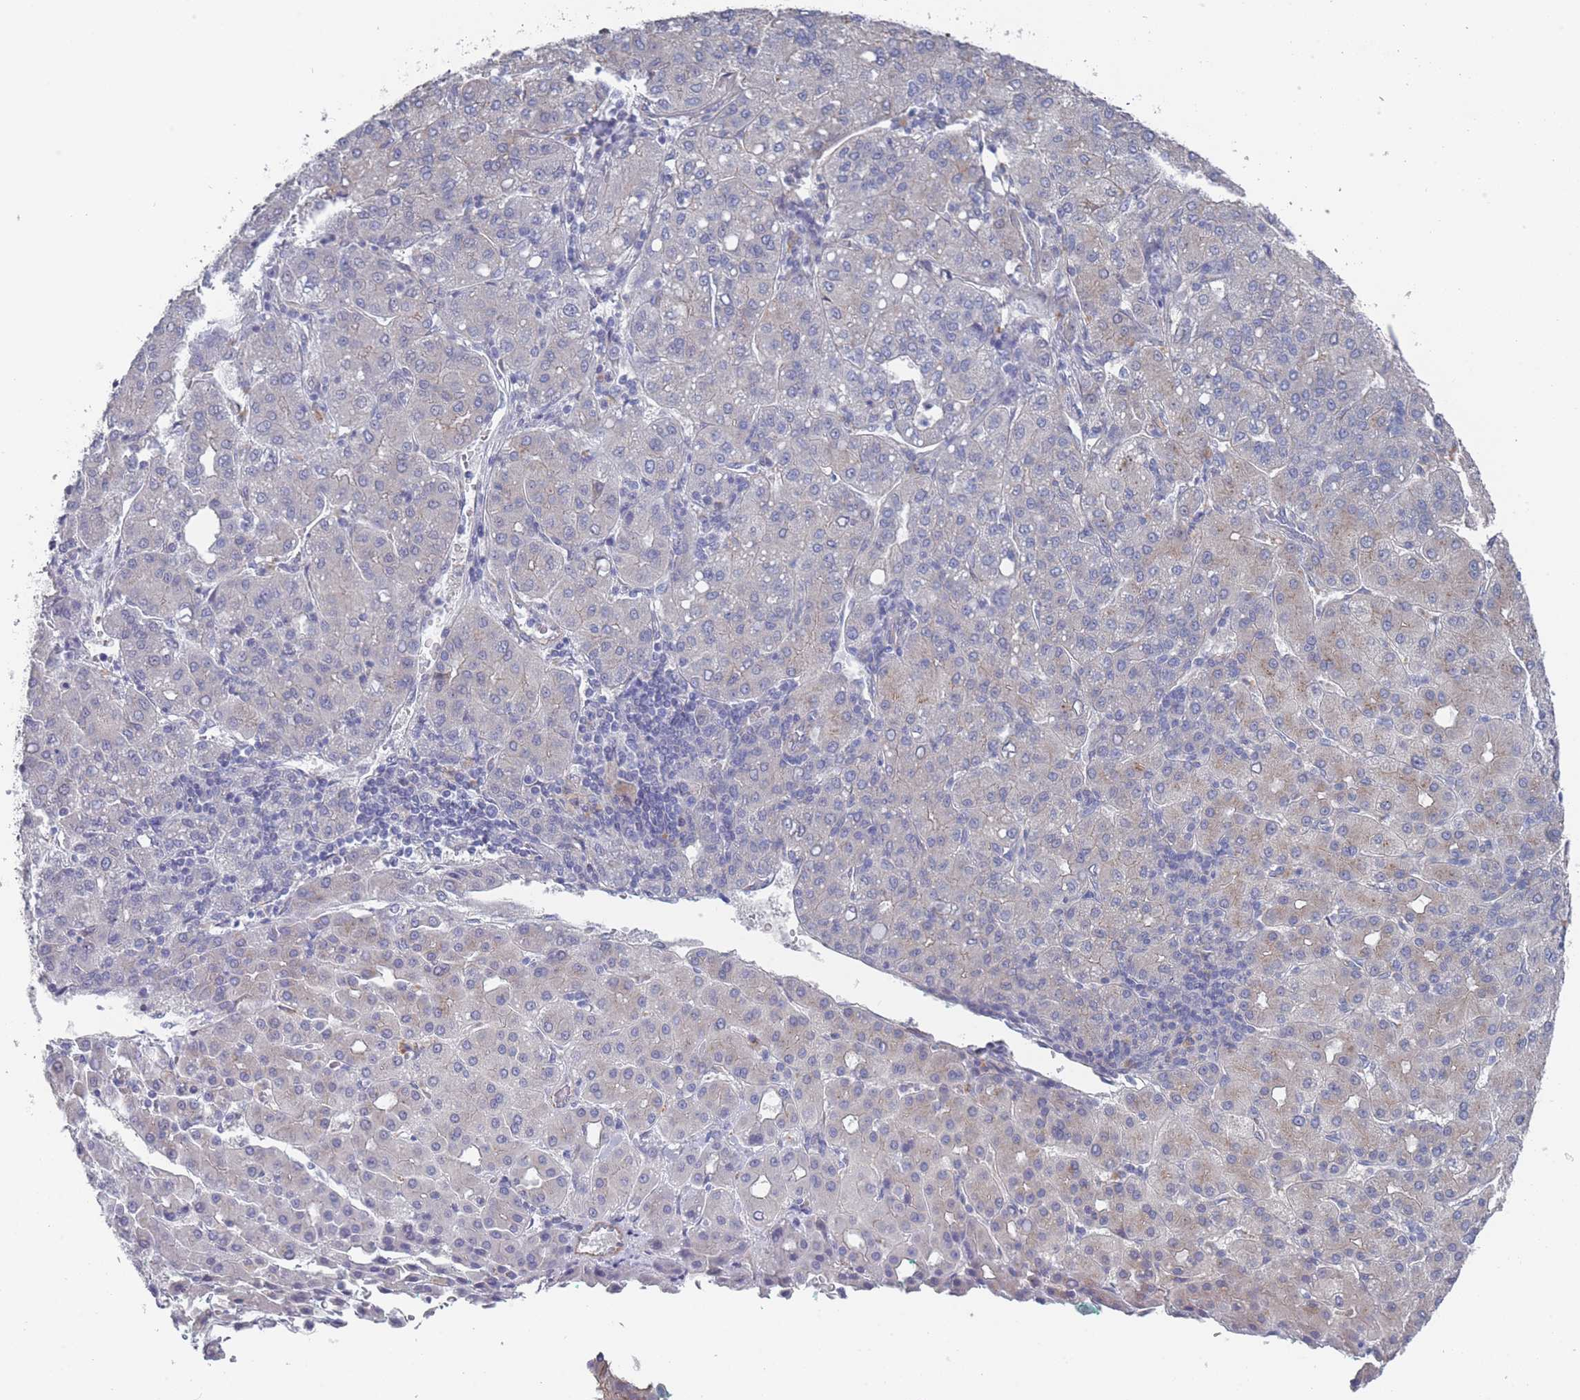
{"staining": {"intensity": "weak", "quantity": "<25%", "location": "cytoplasmic/membranous"}, "tissue": "liver cancer", "cell_type": "Tumor cells", "image_type": "cancer", "snomed": [{"axis": "morphology", "description": "Carcinoma, Hepatocellular, NOS"}, {"axis": "topography", "description": "Liver"}], "caption": "Tumor cells are negative for brown protein staining in liver cancer.", "gene": "SLC1A6", "patient": {"sex": "male", "age": 65}}